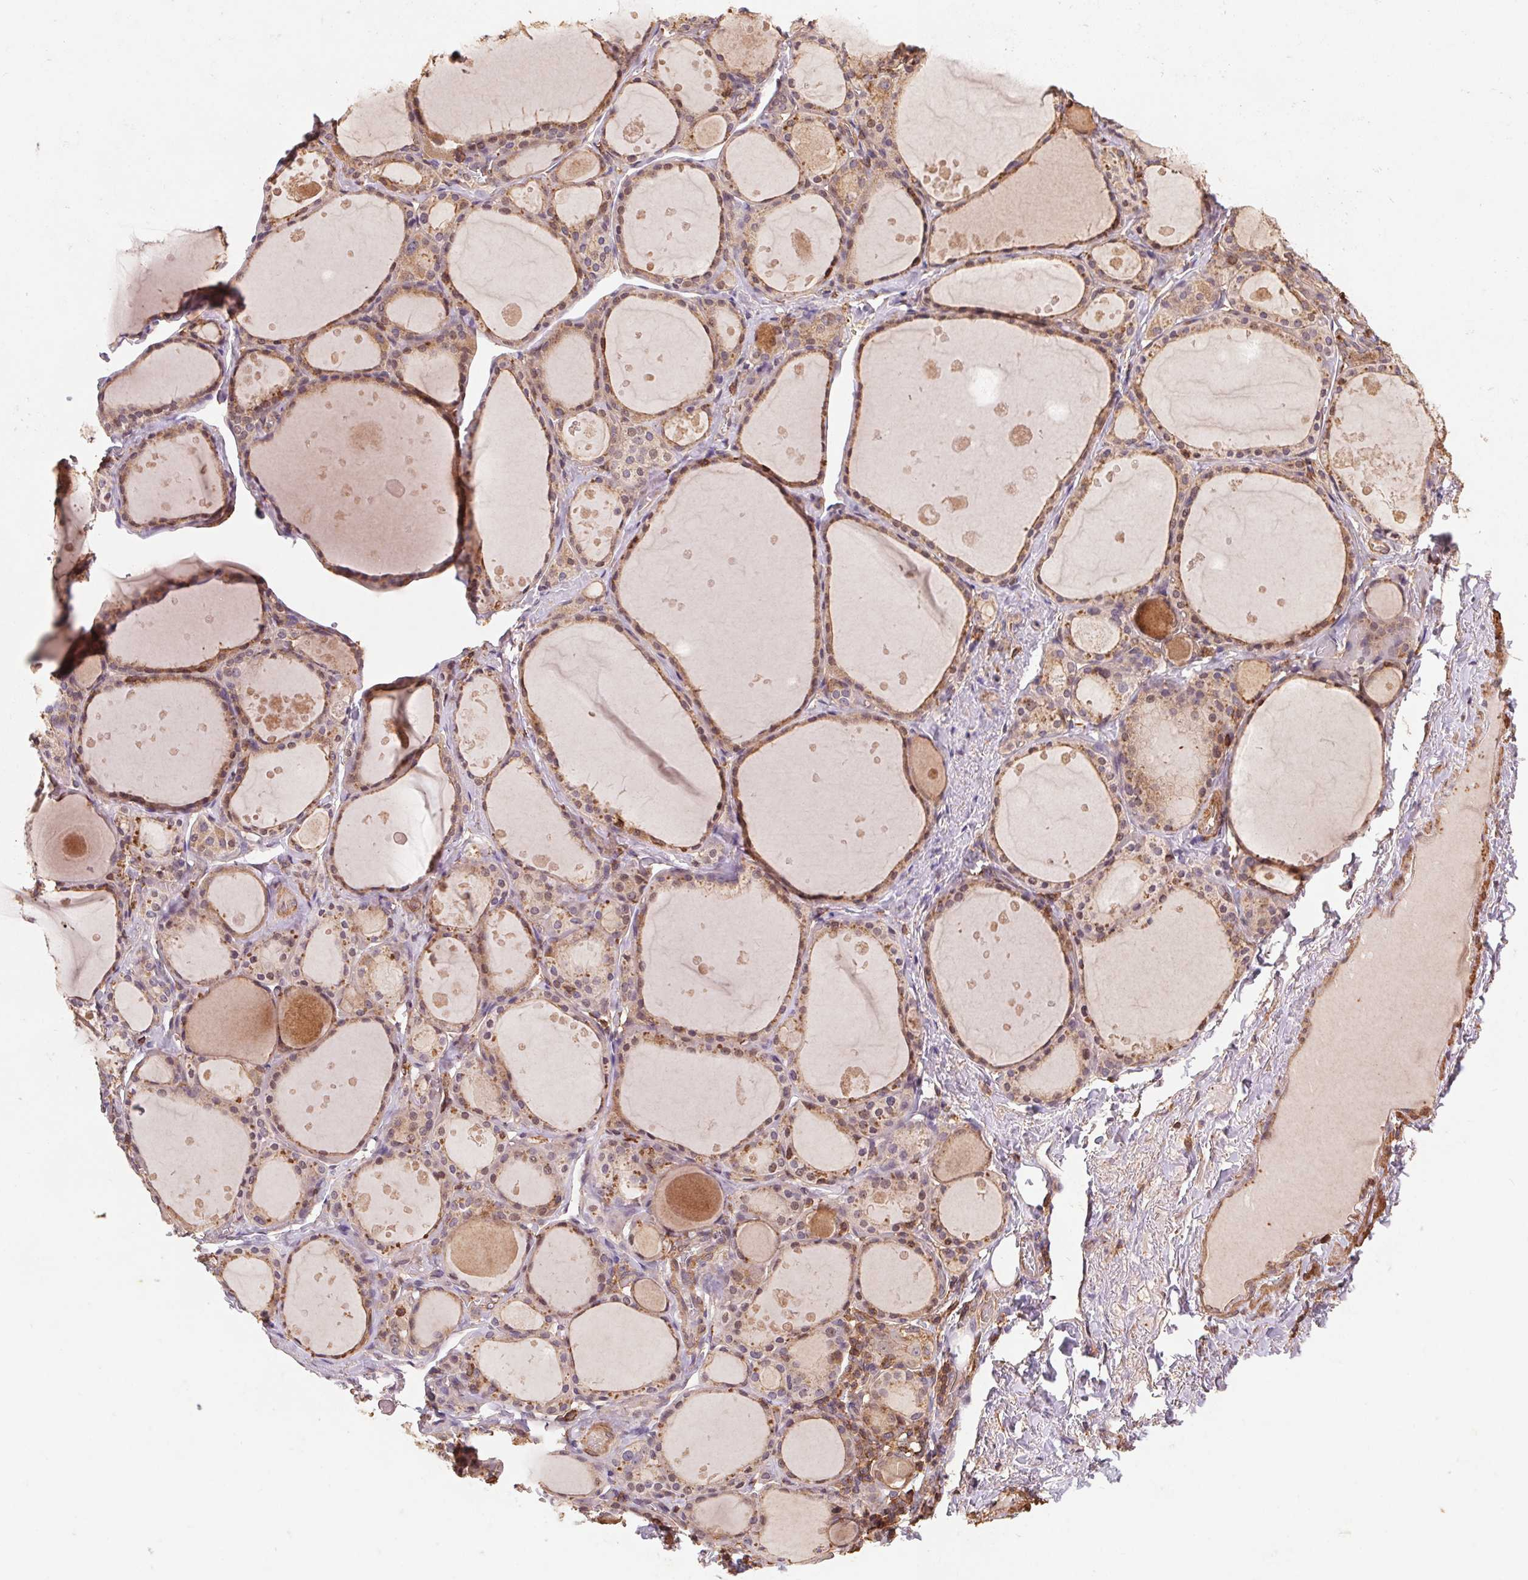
{"staining": {"intensity": "moderate", "quantity": ">75%", "location": "cytoplasmic/membranous"}, "tissue": "thyroid gland", "cell_type": "Glandular cells", "image_type": "normal", "snomed": [{"axis": "morphology", "description": "Normal tissue, NOS"}, {"axis": "topography", "description": "Thyroid gland"}], "caption": "DAB immunohistochemical staining of unremarkable thyroid gland displays moderate cytoplasmic/membranous protein positivity in about >75% of glandular cells.", "gene": "ATG10", "patient": {"sex": "male", "age": 68}}